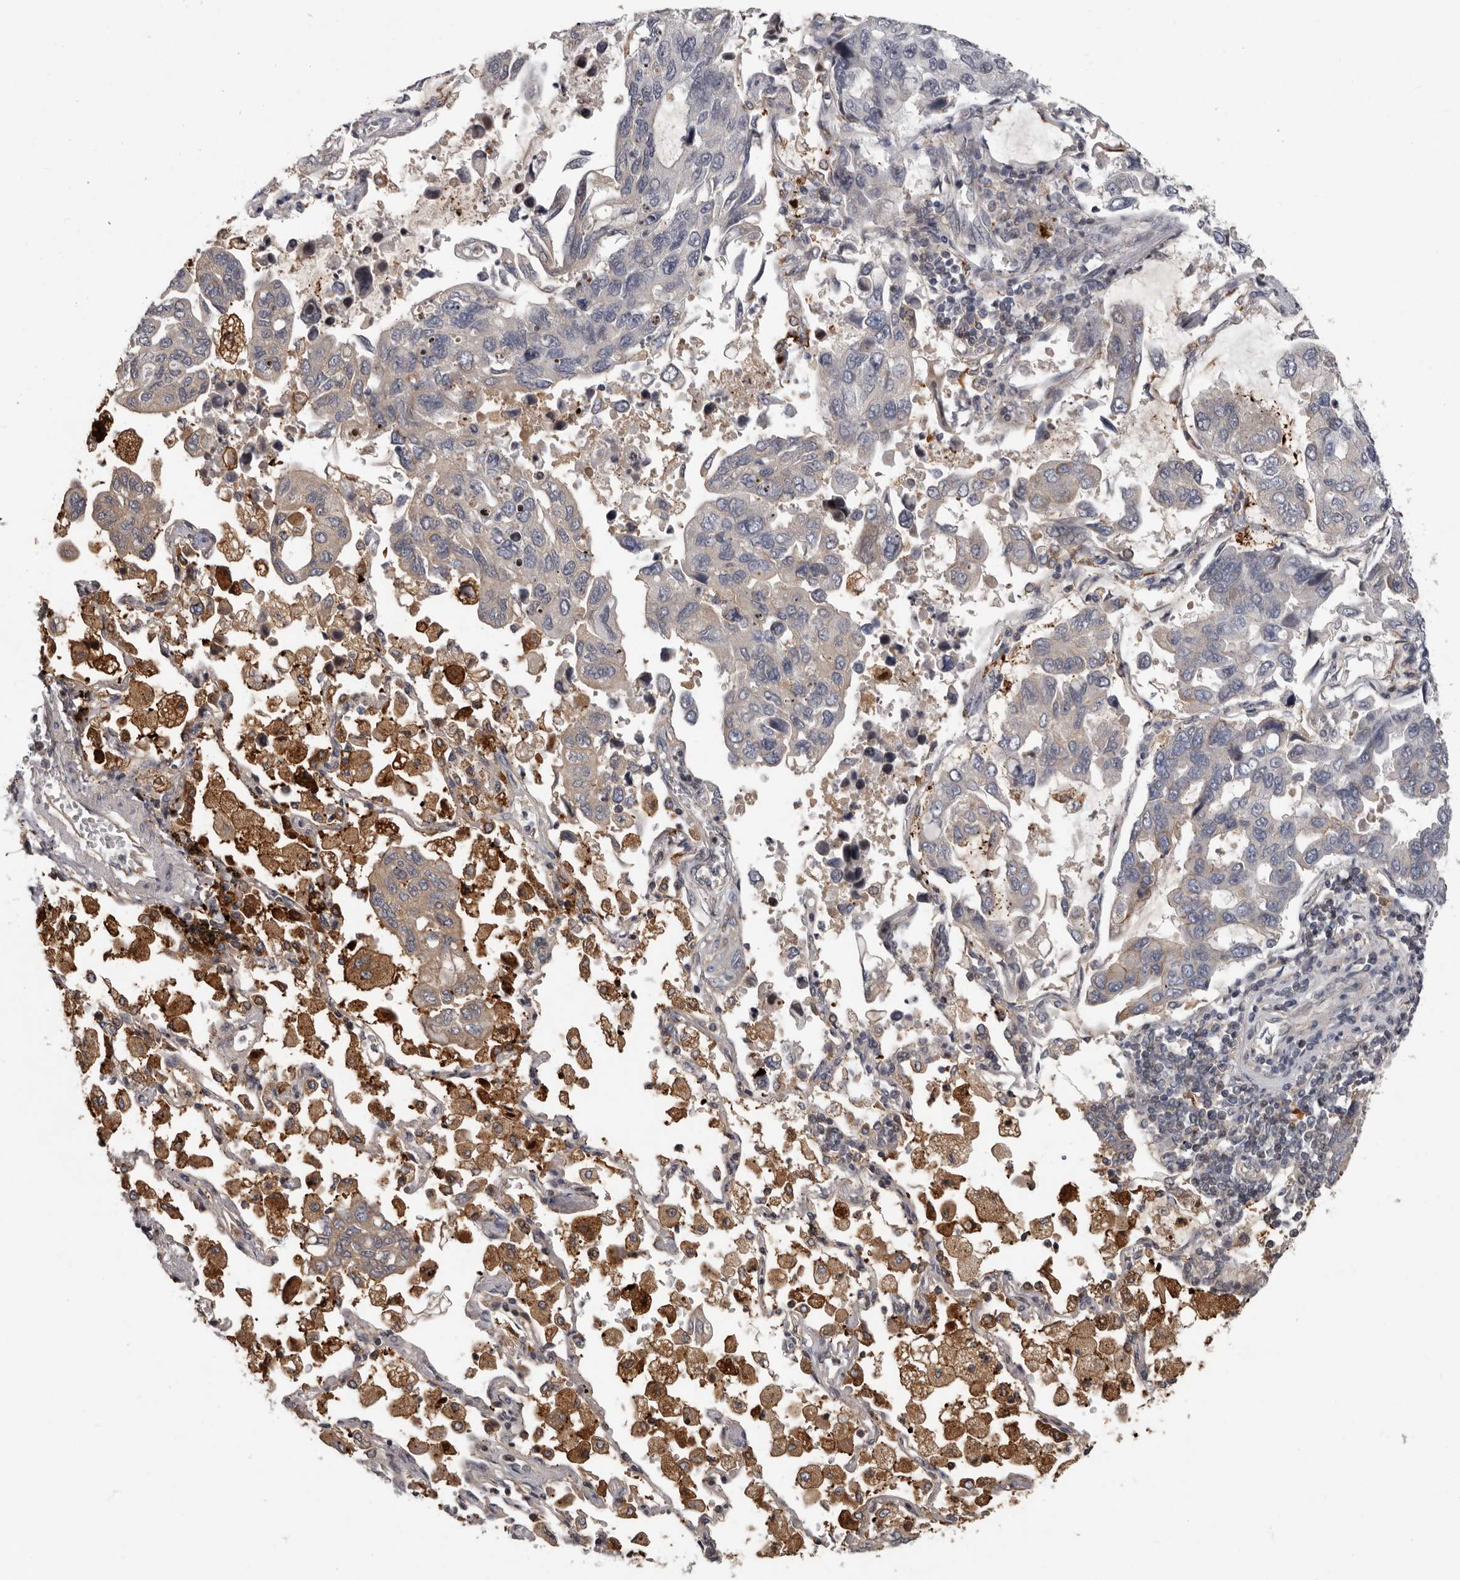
{"staining": {"intensity": "negative", "quantity": "none", "location": "none"}, "tissue": "lung cancer", "cell_type": "Tumor cells", "image_type": "cancer", "snomed": [{"axis": "morphology", "description": "Adenocarcinoma, NOS"}, {"axis": "topography", "description": "Lung"}], "caption": "The photomicrograph displays no significant positivity in tumor cells of lung cancer (adenocarcinoma).", "gene": "FGFR4", "patient": {"sex": "male", "age": 64}}